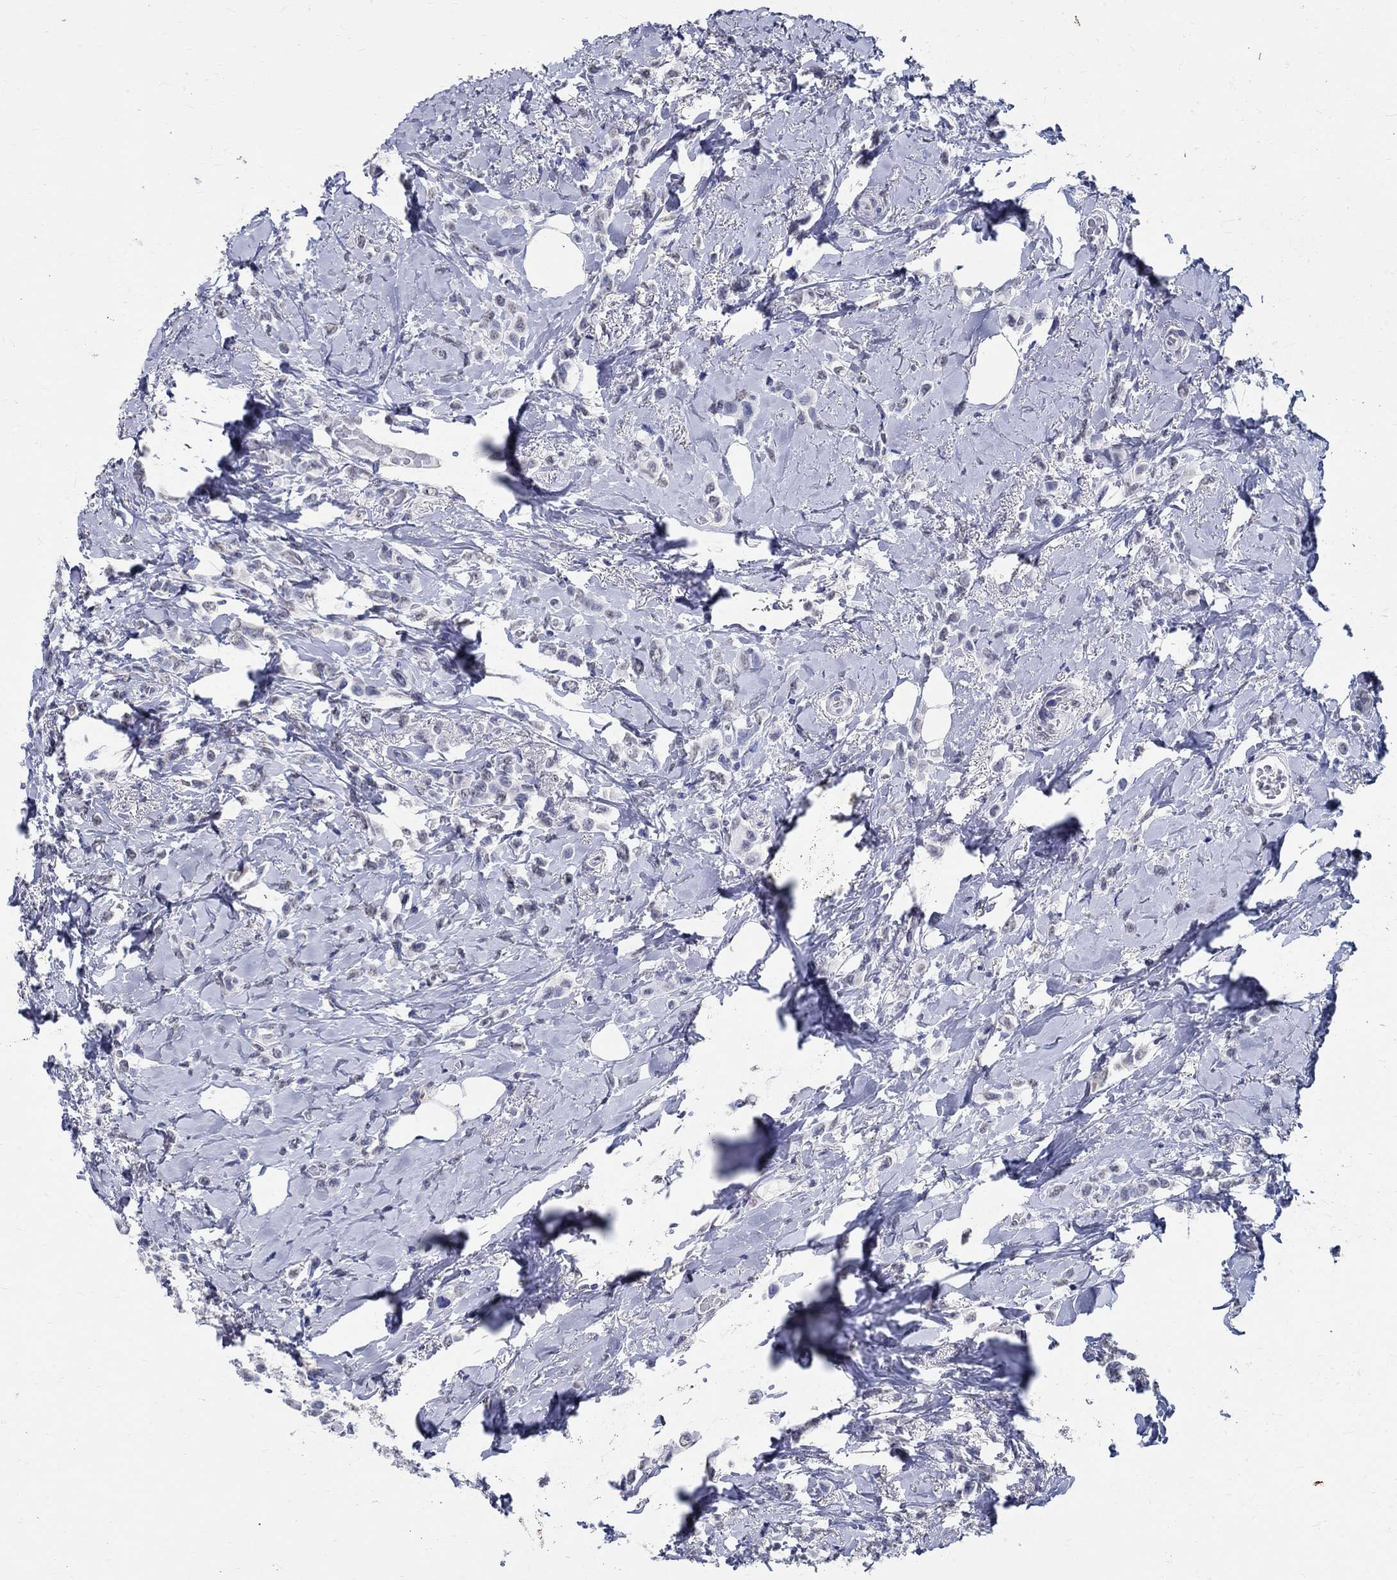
{"staining": {"intensity": "negative", "quantity": "none", "location": "none"}, "tissue": "breast cancer", "cell_type": "Tumor cells", "image_type": "cancer", "snomed": [{"axis": "morphology", "description": "Lobular carcinoma"}, {"axis": "topography", "description": "Breast"}], "caption": "Immunohistochemistry of human breast lobular carcinoma displays no expression in tumor cells.", "gene": "TSPAN16", "patient": {"sex": "female", "age": 66}}